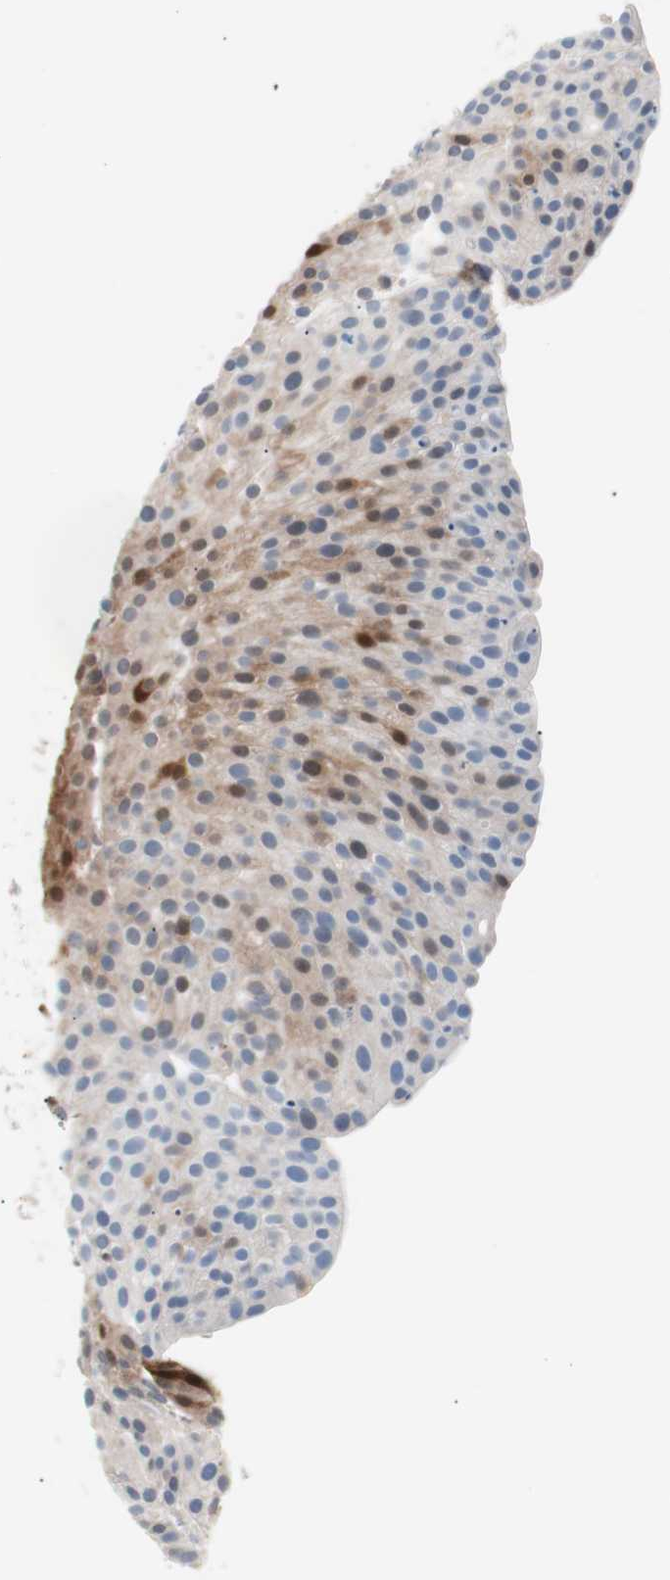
{"staining": {"intensity": "strong", "quantity": "25%-75%", "location": "cytoplasmic/membranous,nuclear"}, "tissue": "urothelial cancer", "cell_type": "Tumor cells", "image_type": "cancer", "snomed": [{"axis": "morphology", "description": "Urothelial carcinoma, Low grade"}, {"axis": "topography", "description": "Smooth muscle"}, {"axis": "topography", "description": "Urinary bladder"}], "caption": "A micrograph of human low-grade urothelial carcinoma stained for a protein reveals strong cytoplasmic/membranous and nuclear brown staining in tumor cells.", "gene": "IL18", "patient": {"sex": "male", "age": 60}}